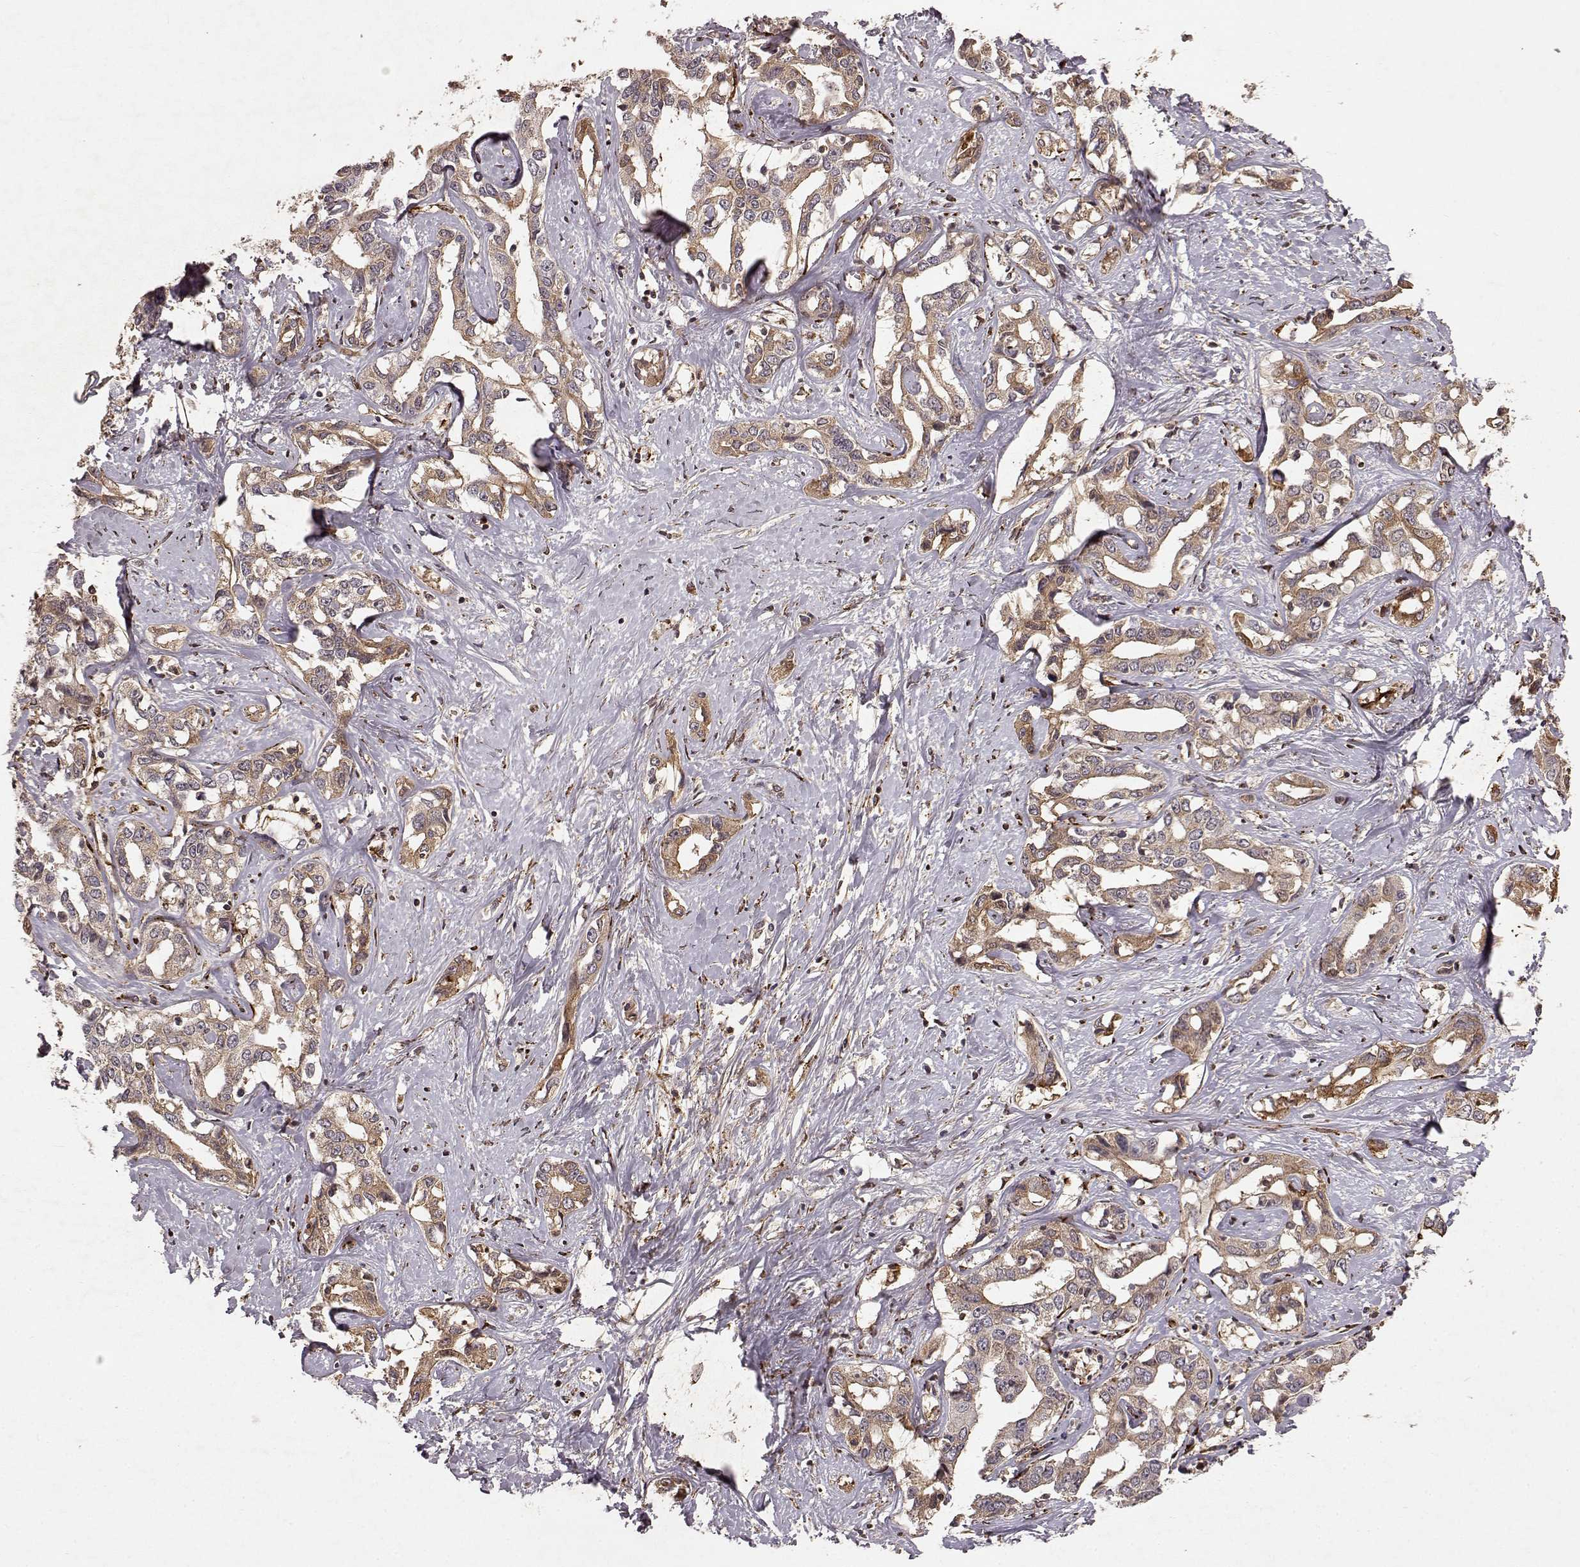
{"staining": {"intensity": "moderate", "quantity": "25%-75%", "location": "cytoplasmic/membranous"}, "tissue": "liver cancer", "cell_type": "Tumor cells", "image_type": "cancer", "snomed": [{"axis": "morphology", "description": "Cholangiocarcinoma"}, {"axis": "topography", "description": "Liver"}], "caption": "Human liver cholangiocarcinoma stained for a protein (brown) exhibits moderate cytoplasmic/membranous positive expression in approximately 25%-75% of tumor cells.", "gene": "FSTL1", "patient": {"sex": "male", "age": 59}}